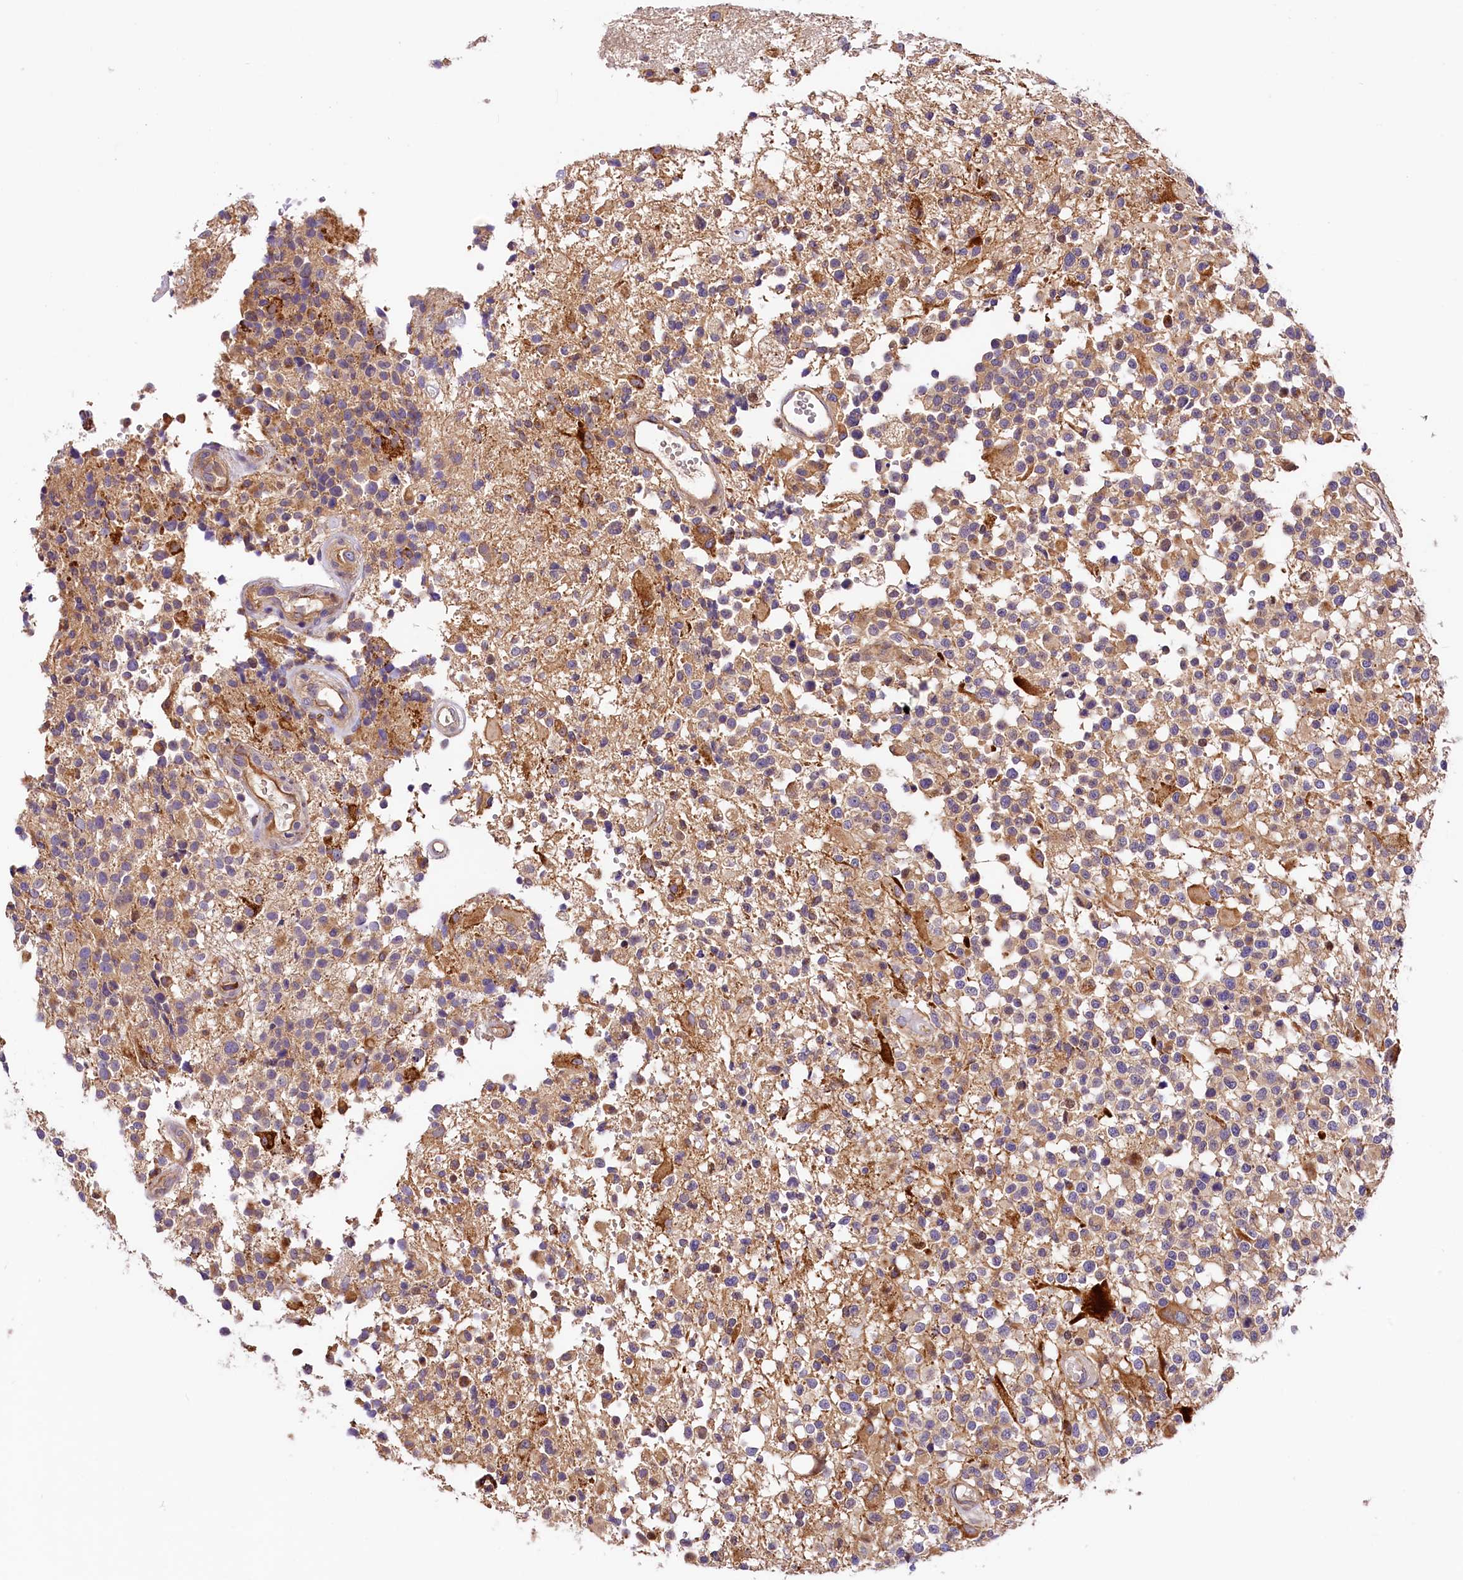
{"staining": {"intensity": "moderate", "quantity": "<25%", "location": "cytoplasmic/membranous"}, "tissue": "glioma", "cell_type": "Tumor cells", "image_type": "cancer", "snomed": [{"axis": "morphology", "description": "Glioma, malignant, High grade"}, {"axis": "morphology", "description": "Glioblastoma, NOS"}, {"axis": "topography", "description": "Brain"}], "caption": "Glioma stained for a protein (brown) displays moderate cytoplasmic/membranous positive positivity in approximately <25% of tumor cells.", "gene": "ARMC6", "patient": {"sex": "male", "age": 60}}